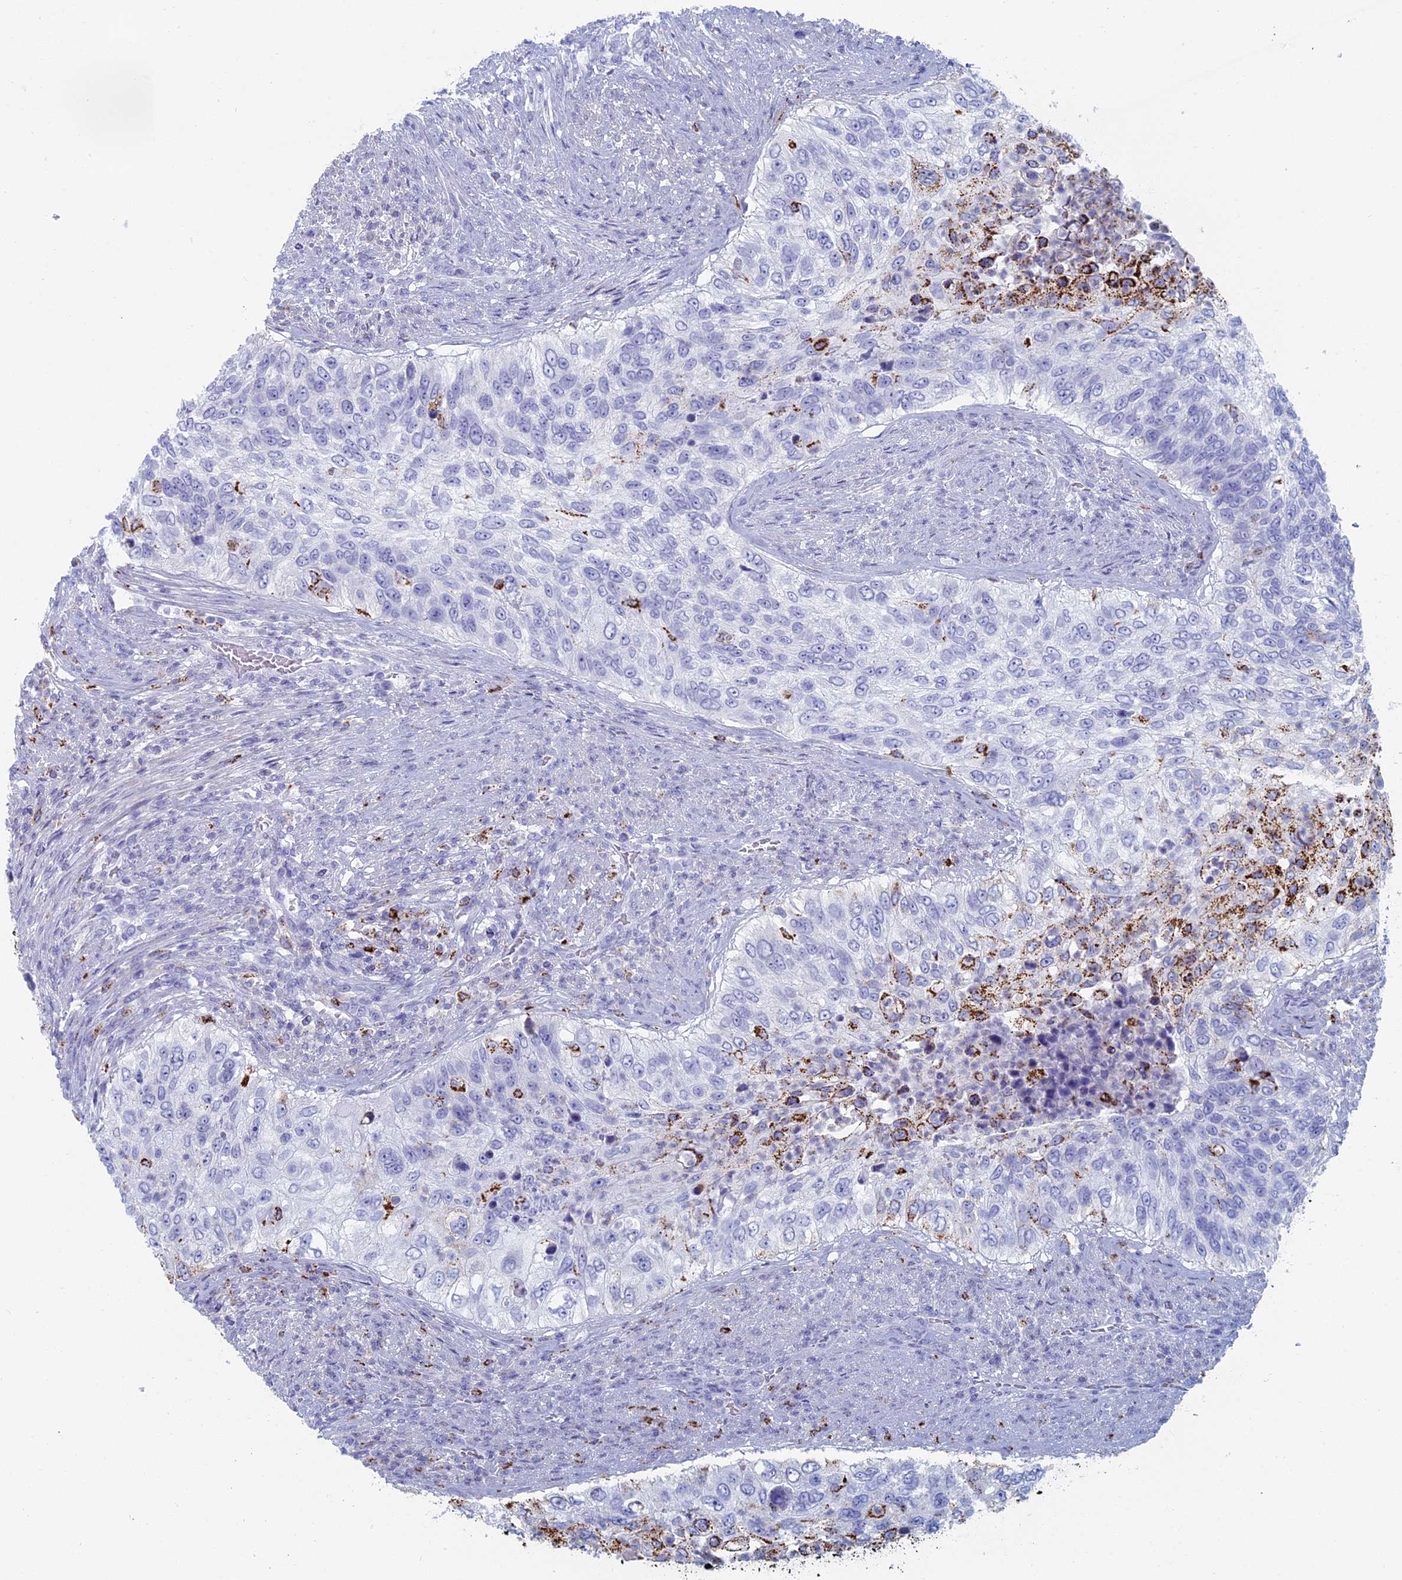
{"staining": {"intensity": "strong", "quantity": "<25%", "location": "cytoplasmic/membranous"}, "tissue": "urothelial cancer", "cell_type": "Tumor cells", "image_type": "cancer", "snomed": [{"axis": "morphology", "description": "Urothelial carcinoma, High grade"}, {"axis": "topography", "description": "Urinary bladder"}], "caption": "Human high-grade urothelial carcinoma stained with a brown dye exhibits strong cytoplasmic/membranous positive expression in approximately <25% of tumor cells.", "gene": "ALMS1", "patient": {"sex": "female", "age": 60}}